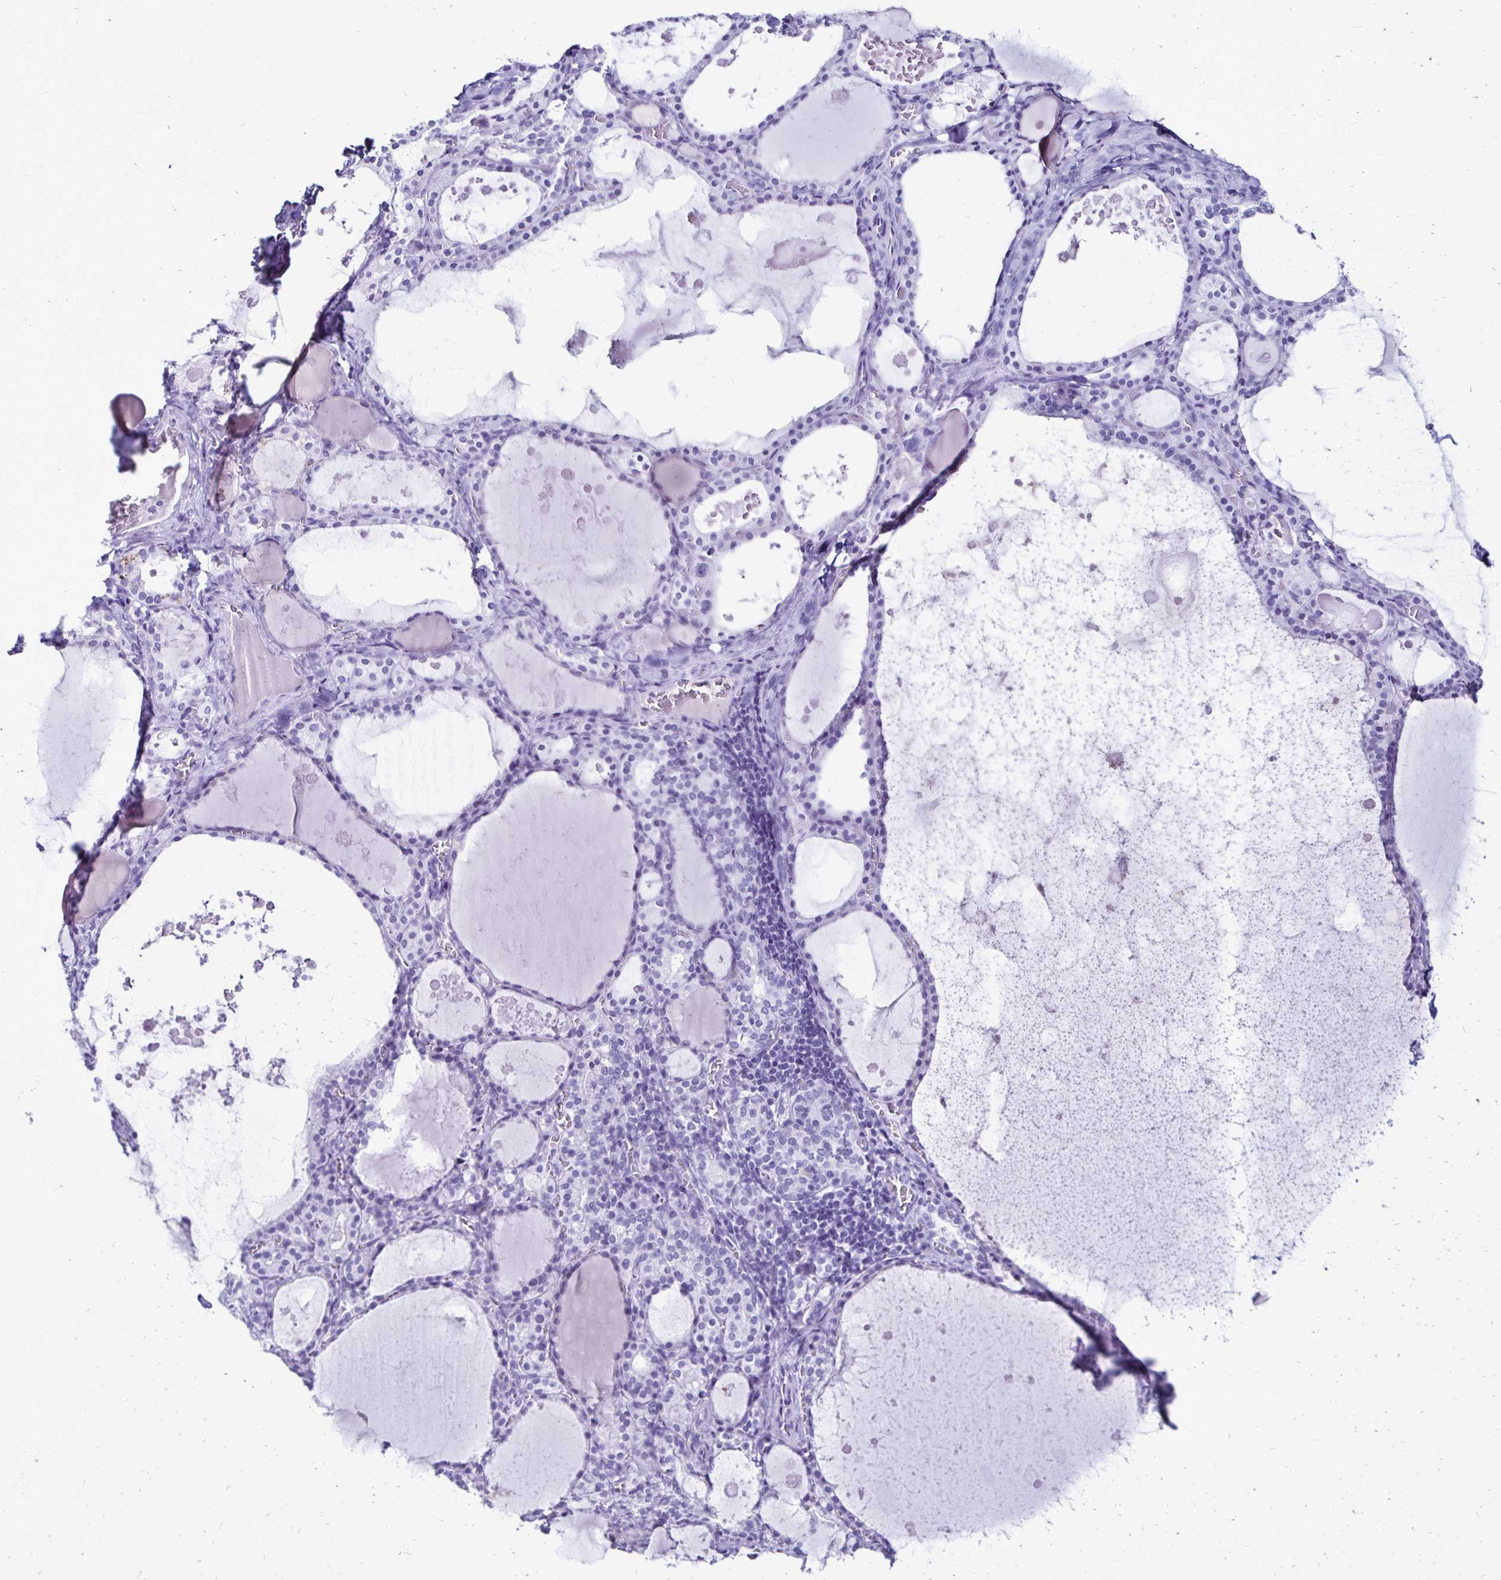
{"staining": {"intensity": "negative", "quantity": "none", "location": "none"}, "tissue": "thyroid gland", "cell_type": "Glandular cells", "image_type": "normal", "snomed": [{"axis": "morphology", "description": "Normal tissue, NOS"}, {"axis": "topography", "description": "Thyroid gland"}], "caption": "DAB (3,3'-diaminobenzidine) immunohistochemical staining of unremarkable thyroid gland exhibits no significant expression in glandular cells.", "gene": "CST5", "patient": {"sex": "male", "age": 56}}